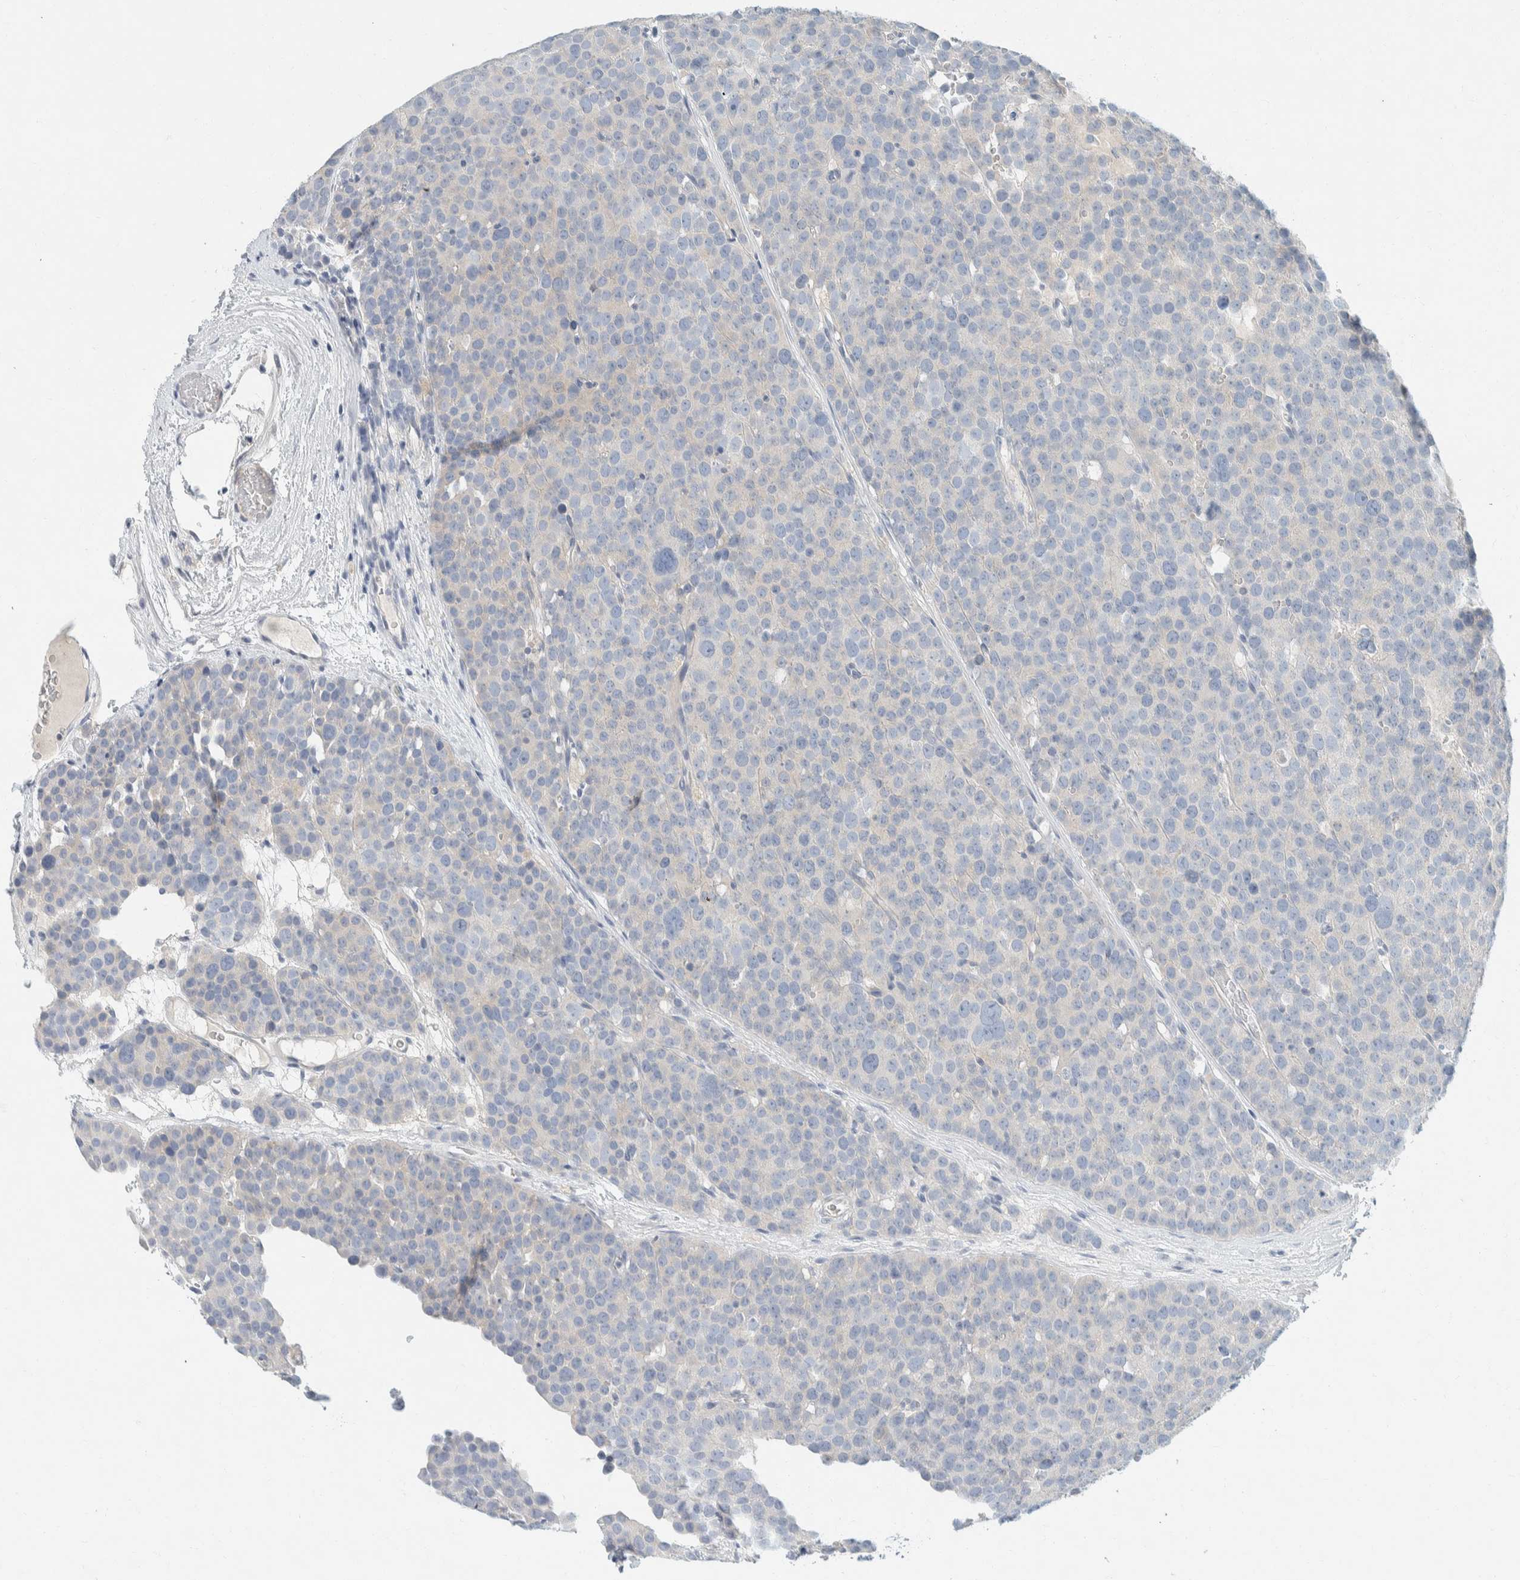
{"staining": {"intensity": "negative", "quantity": "none", "location": "none"}, "tissue": "testis cancer", "cell_type": "Tumor cells", "image_type": "cancer", "snomed": [{"axis": "morphology", "description": "Seminoma, NOS"}, {"axis": "topography", "description": "Testis"}], "caption": "Immunohistochemical staining of human testis cancer reveals no significant expression in tumor cells. Brightfield microscopy of immunohistochemistry (IHC) stained with DAB (3,3'-diaminobenzidine) (brown) and hematoxylin (blue), captured at high magnification.", "gene": "ALOX12B", "patient": {"sex": "male", "age": 71}}